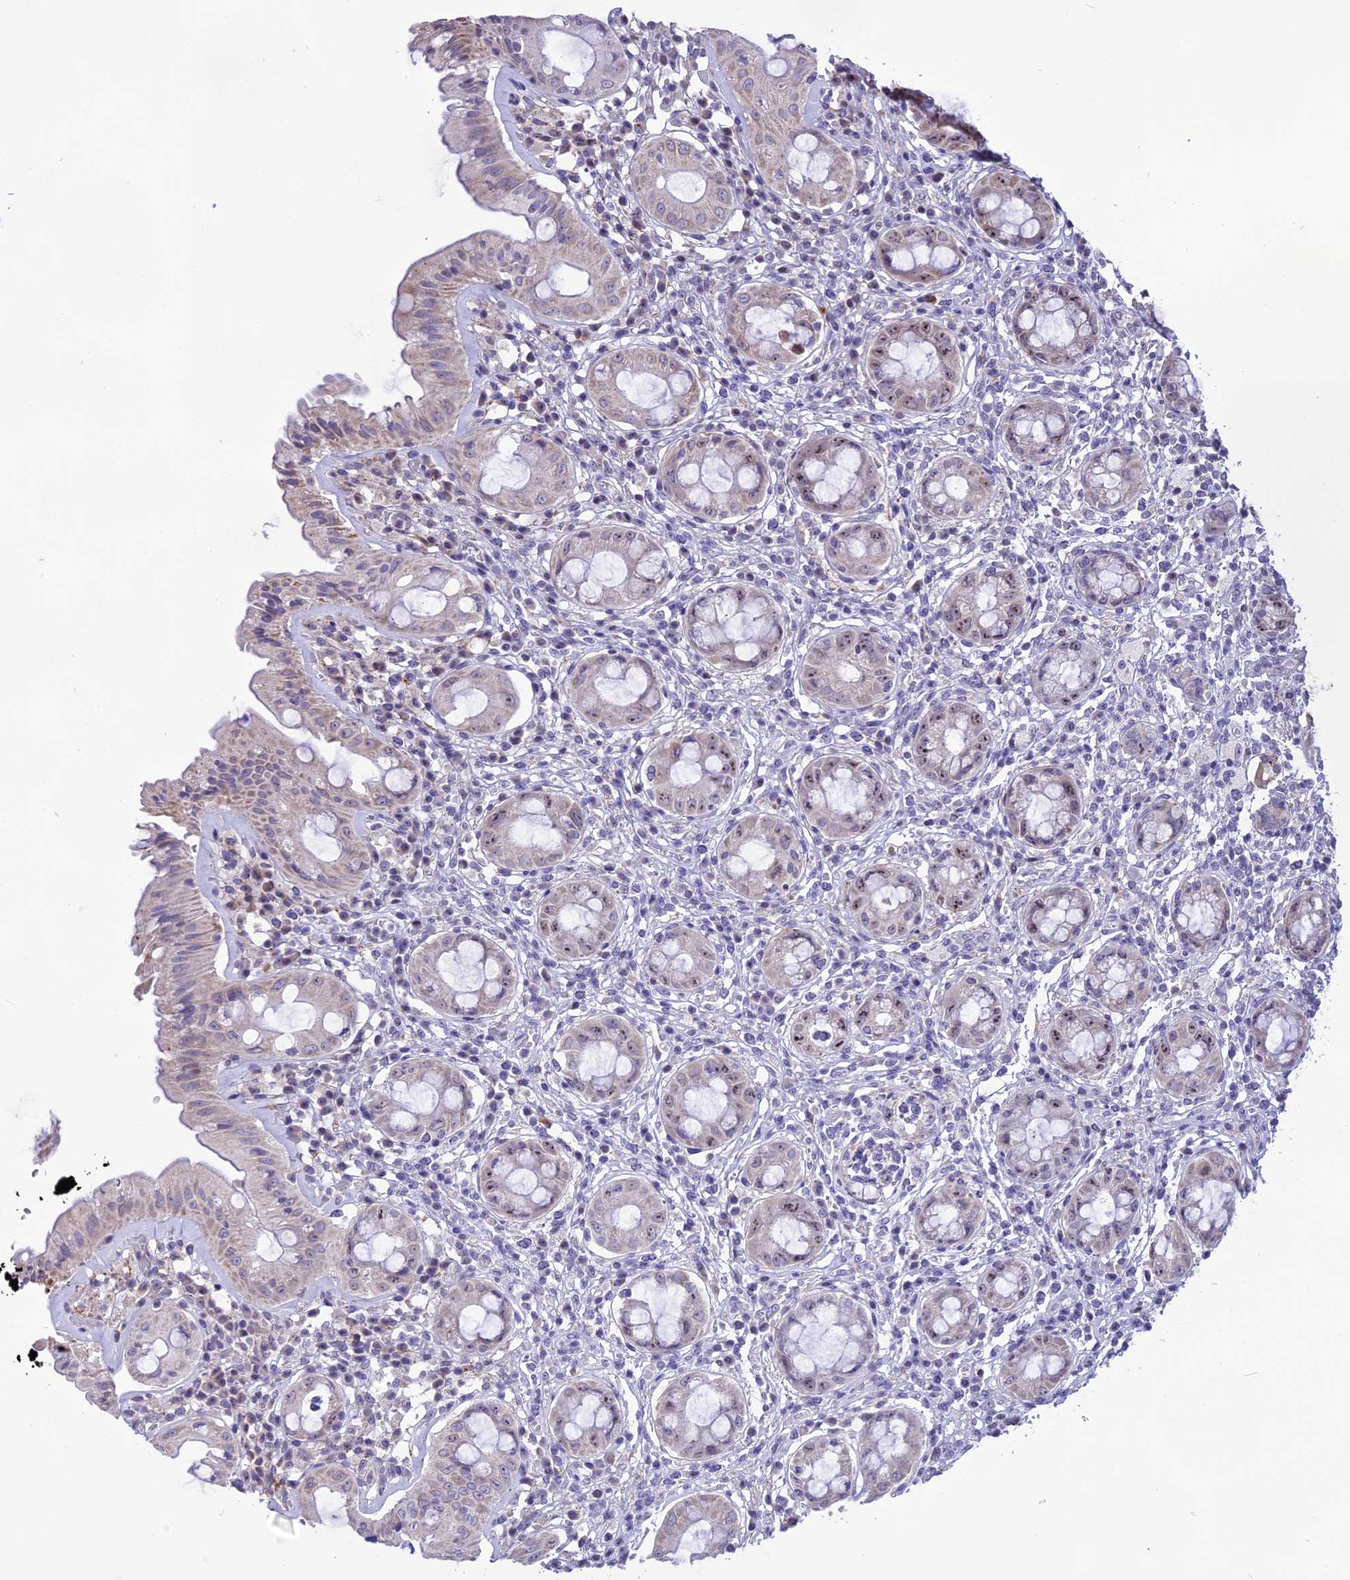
{"staining": {"intensity": "weak", "quantity": "25%-75%", "location": "cytoplasmic/membranous,nuclear"}, "tissue": "rectum", "cell_type": "Glandular cells", "image_type": "normal", "snomed": [{"axis": "morphology", "description": "Normal tissue, NOS"}, {"axis": "topography", "description": "Rectum"}], "caption": "Rectum stained with a protein marker demonstrates weak staining in glandular cells.", "gene": "CMSS1", "patient": {"sex": "female", "age": 57}}